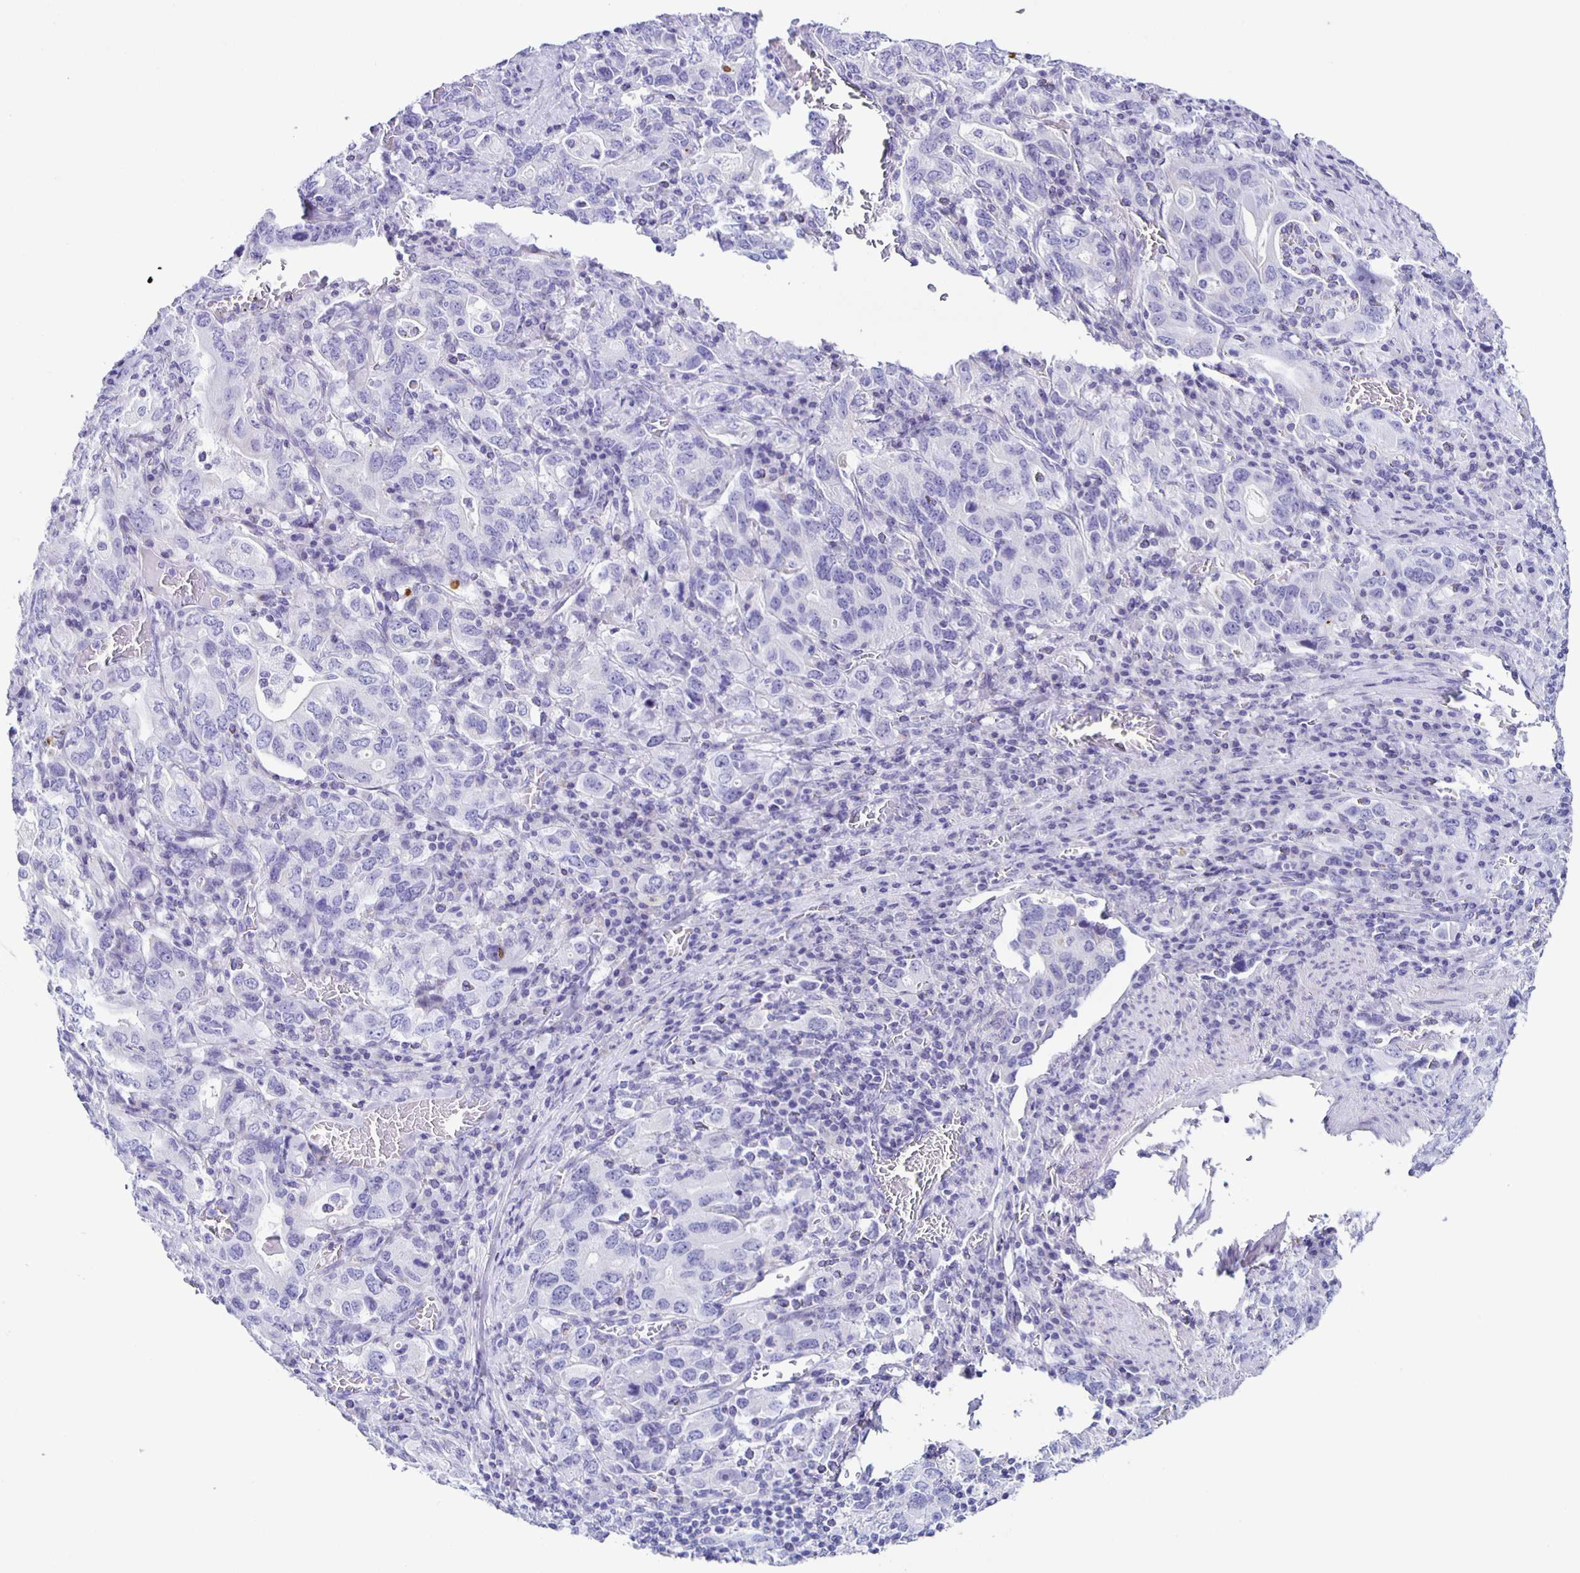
{"staining": {"intensity": "negative", "quantity": "none", "location": "none"}, "tissue": "stomach cancer", "cell_type": "Tumor cells", "image_type": "cancer", "snomed": [{"axis": "morphology", "description": "Adenocarcinoma, NOS"}, {"axis": "topography", "description": "Stomach, upper"}, {"axis": "topography", "description": "Stomach"}], "caption": "The photomicrograph exhibits no staining of tumor cells in adenocarcinoma (stomach).", "gene": "AQP6", "patient": {"sex": "male", "age": 62}}